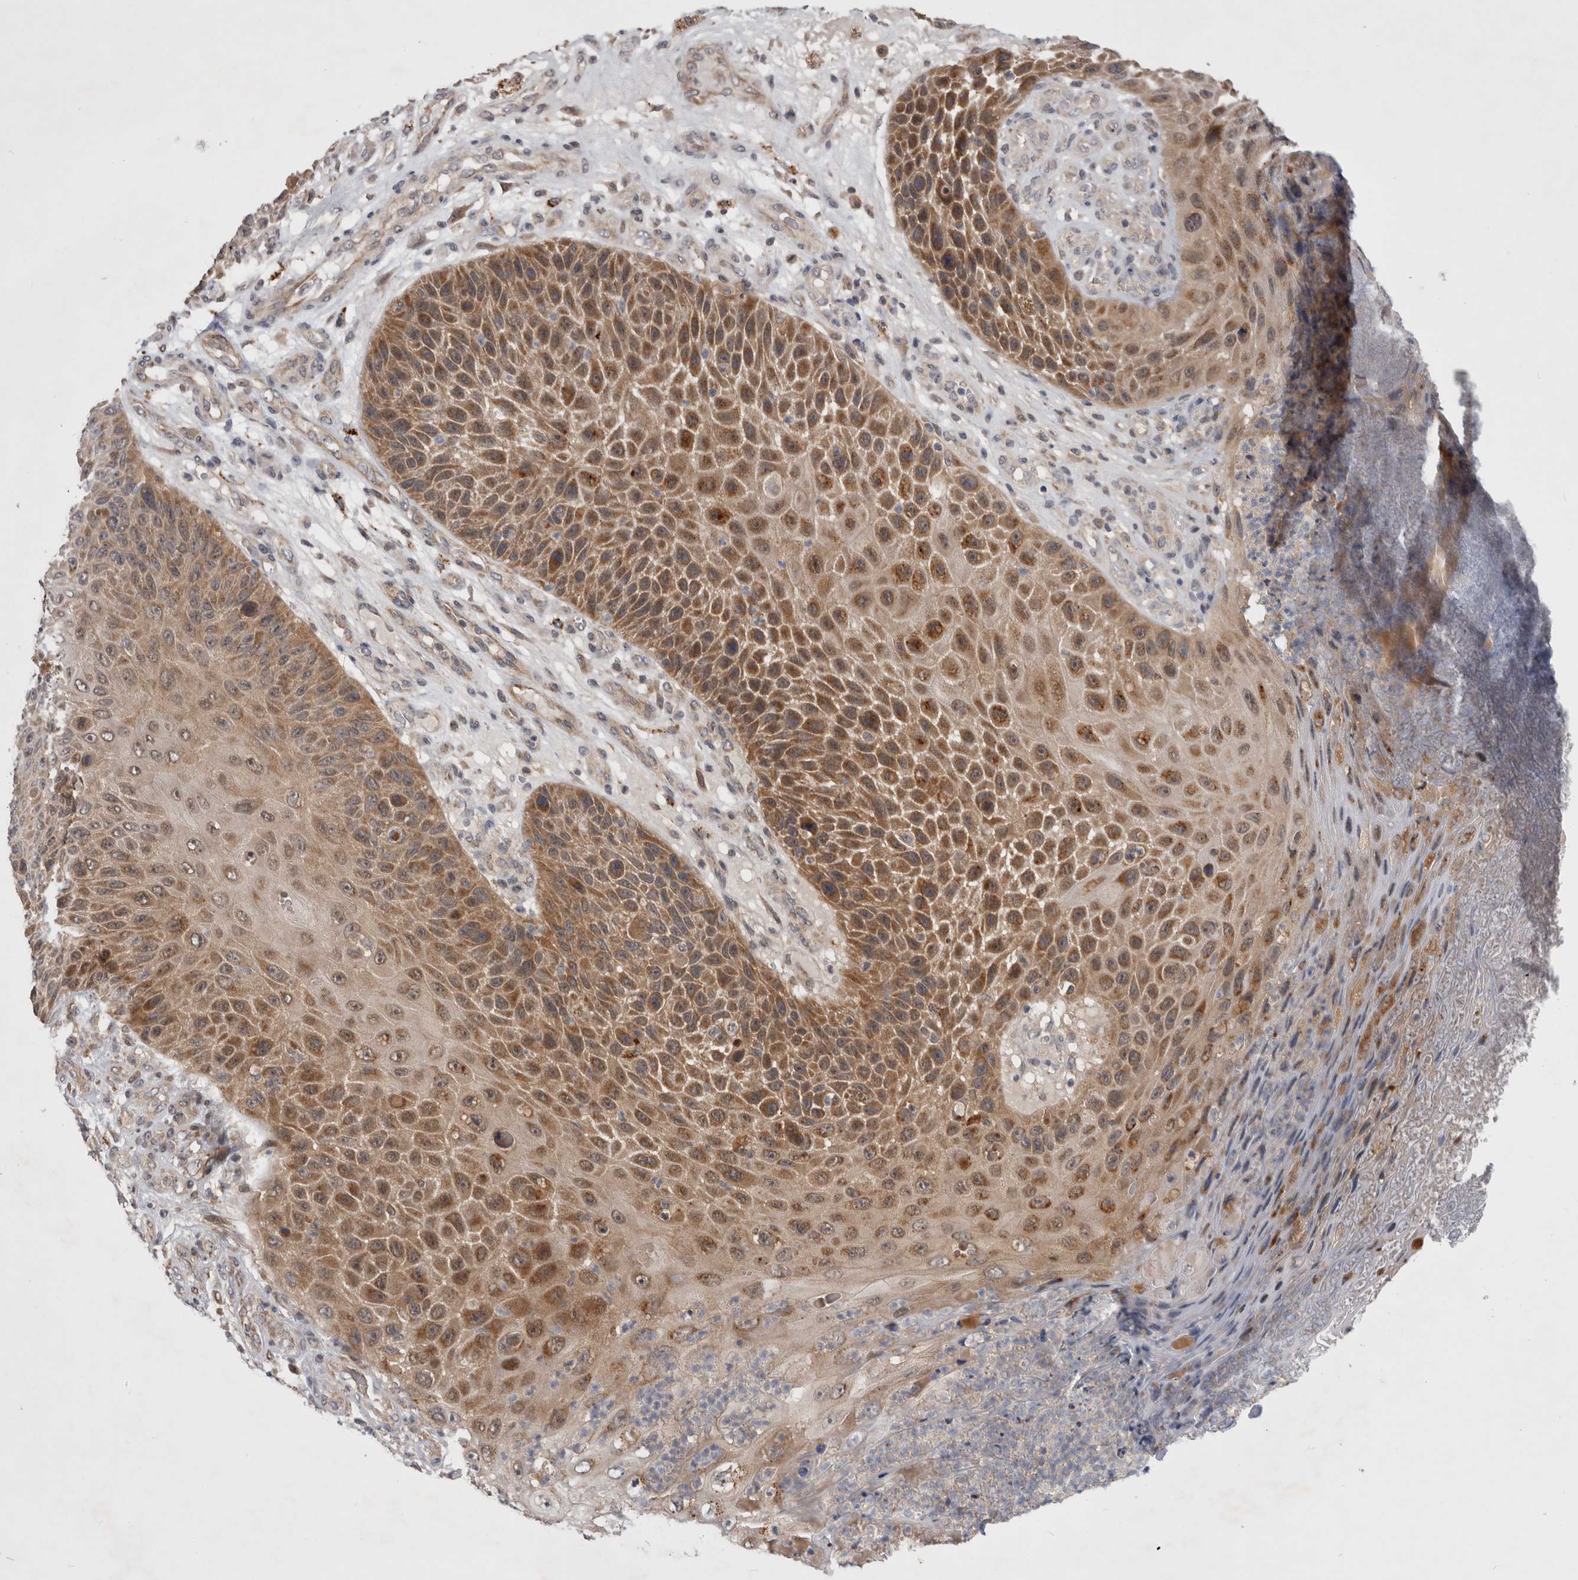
{"staining": {"intensity": "moderate", "quantity": ">75%", "location": "cytoplasmic/membranous"}, "tissue": "skin cancer", "cell_type": "Tumor cells", "image_type": "cancer", "snomed": [{"axis": "morphology", "description": "Squamous cell carcinoma, NOS"}, {"axis": "topography", "description": "Skin"}], "caption": "This is an image of IHC staining of skin cancer, which shows moderate expression in the cytoplasmic/membranous of tumor cells.", "gene": "MRPL37", "patient": {"sex": "female", "age": 88}}